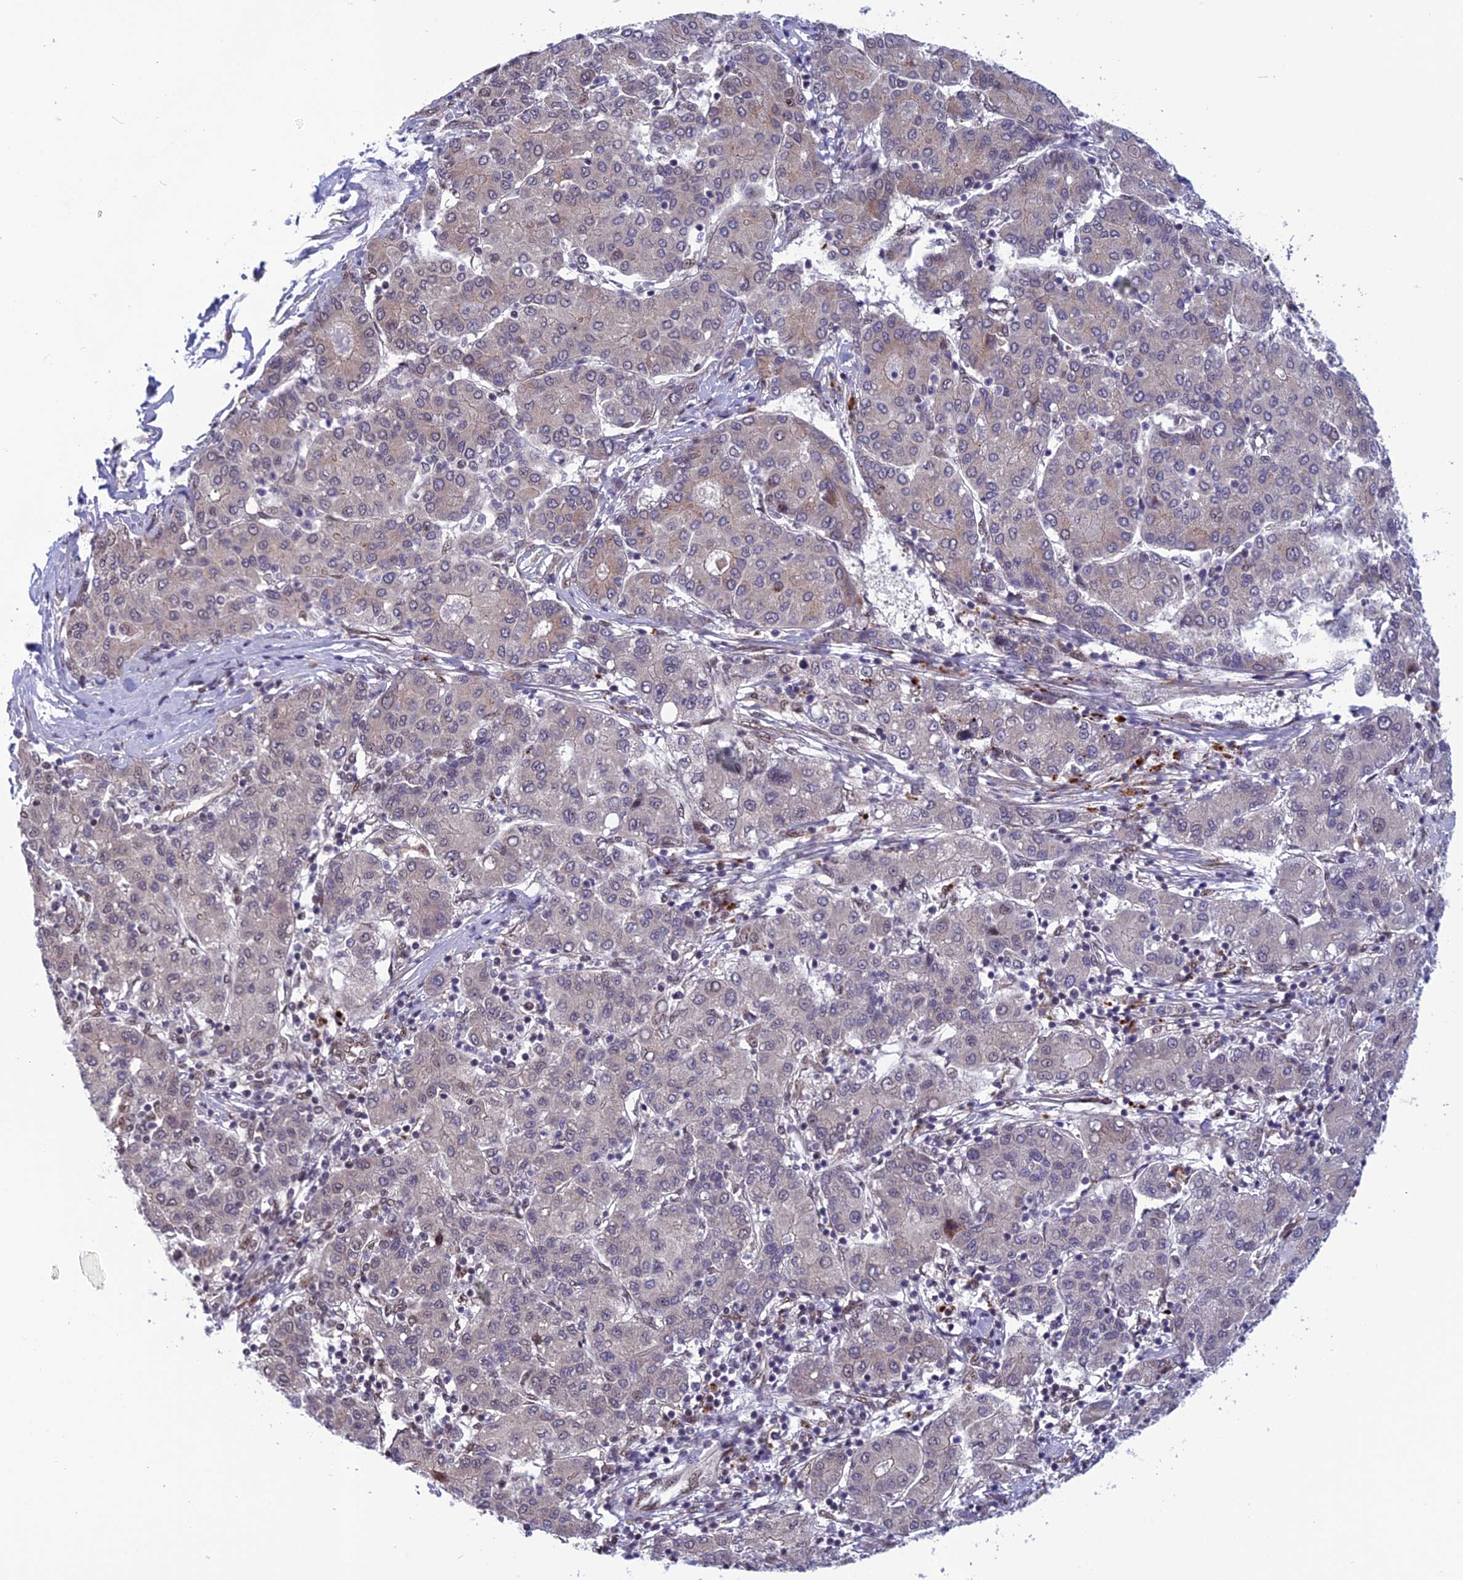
{"staining": {"intensity": "weak", "quantity": "<25%", "location": "cytoplasmic/membranous"}, "tissue": "liver cancer", "cell_type": "Tumor cells", "image_type": "cancer", "snomed": [{"axis": "morphology", "description": "Carcinoma, Hepatocellular, NOS"}, {"axis": "topography", "description": "Liver"}], "caption": "DAB immunohistochemical staining of human liver hepatocellular carcinoma displays no significant expression in tumor cells.", "gene": "RTRAF", "patient": {"sex": "male", "age": 65}}